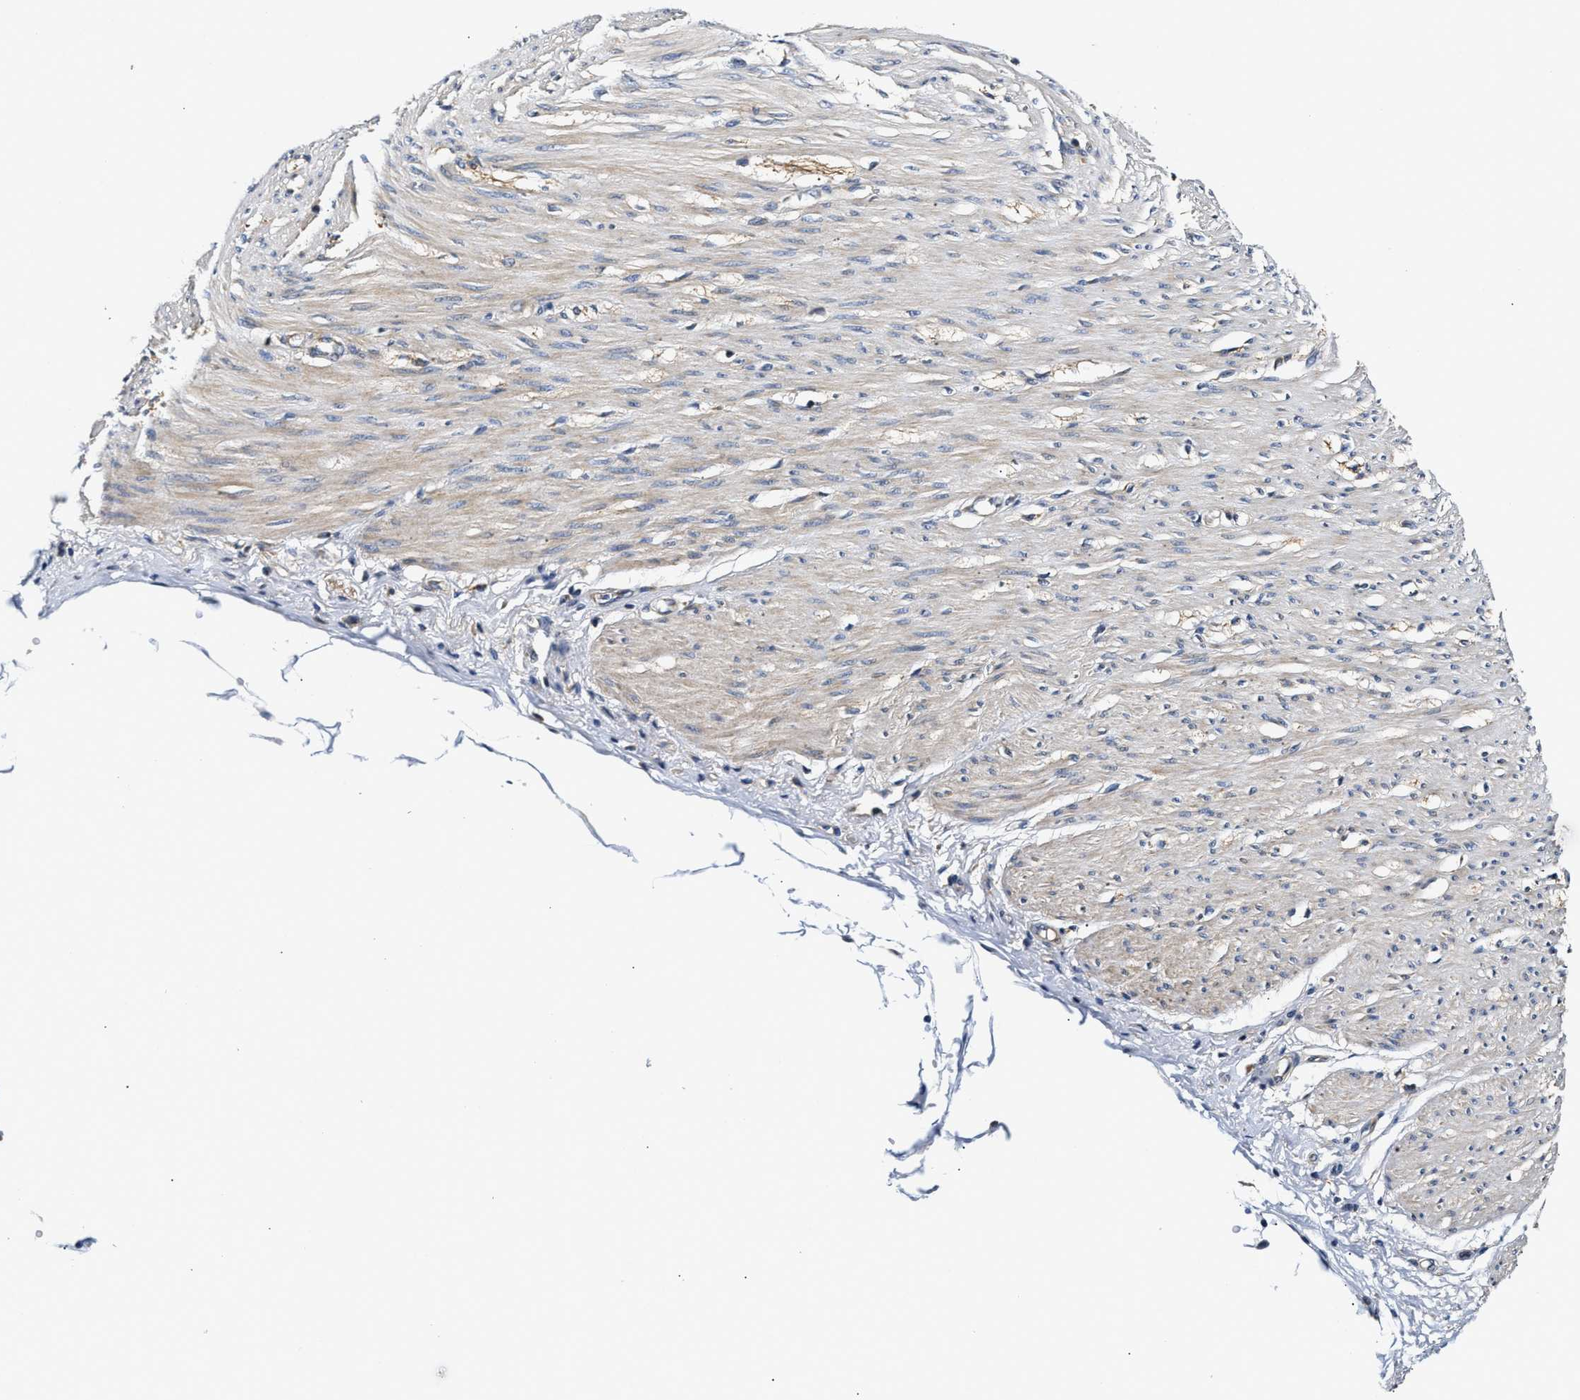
{"staining": {"intensity": "negative", "quantity": "none", "location": "none"}, "tissue": "adipose tissue", "cell_type": "Adipocytes", "image_type": "normal", "snomed": [{"axis": "morphology", "description": "Normal tissue, NOS"}, {"axis": "morphology", "description": "Adenocarcinoma, NOS"}, {"axis": "topography", "description": "Colon"}, {"axis": "topography", "description": "Peripheral nerve tissue"}], "caption": "Human adipose tissue stained for a protein using IHC exhibits no expression in adipocytes.", "gene": "TEX2", "patient": {"sex": "male", "age": 14}}